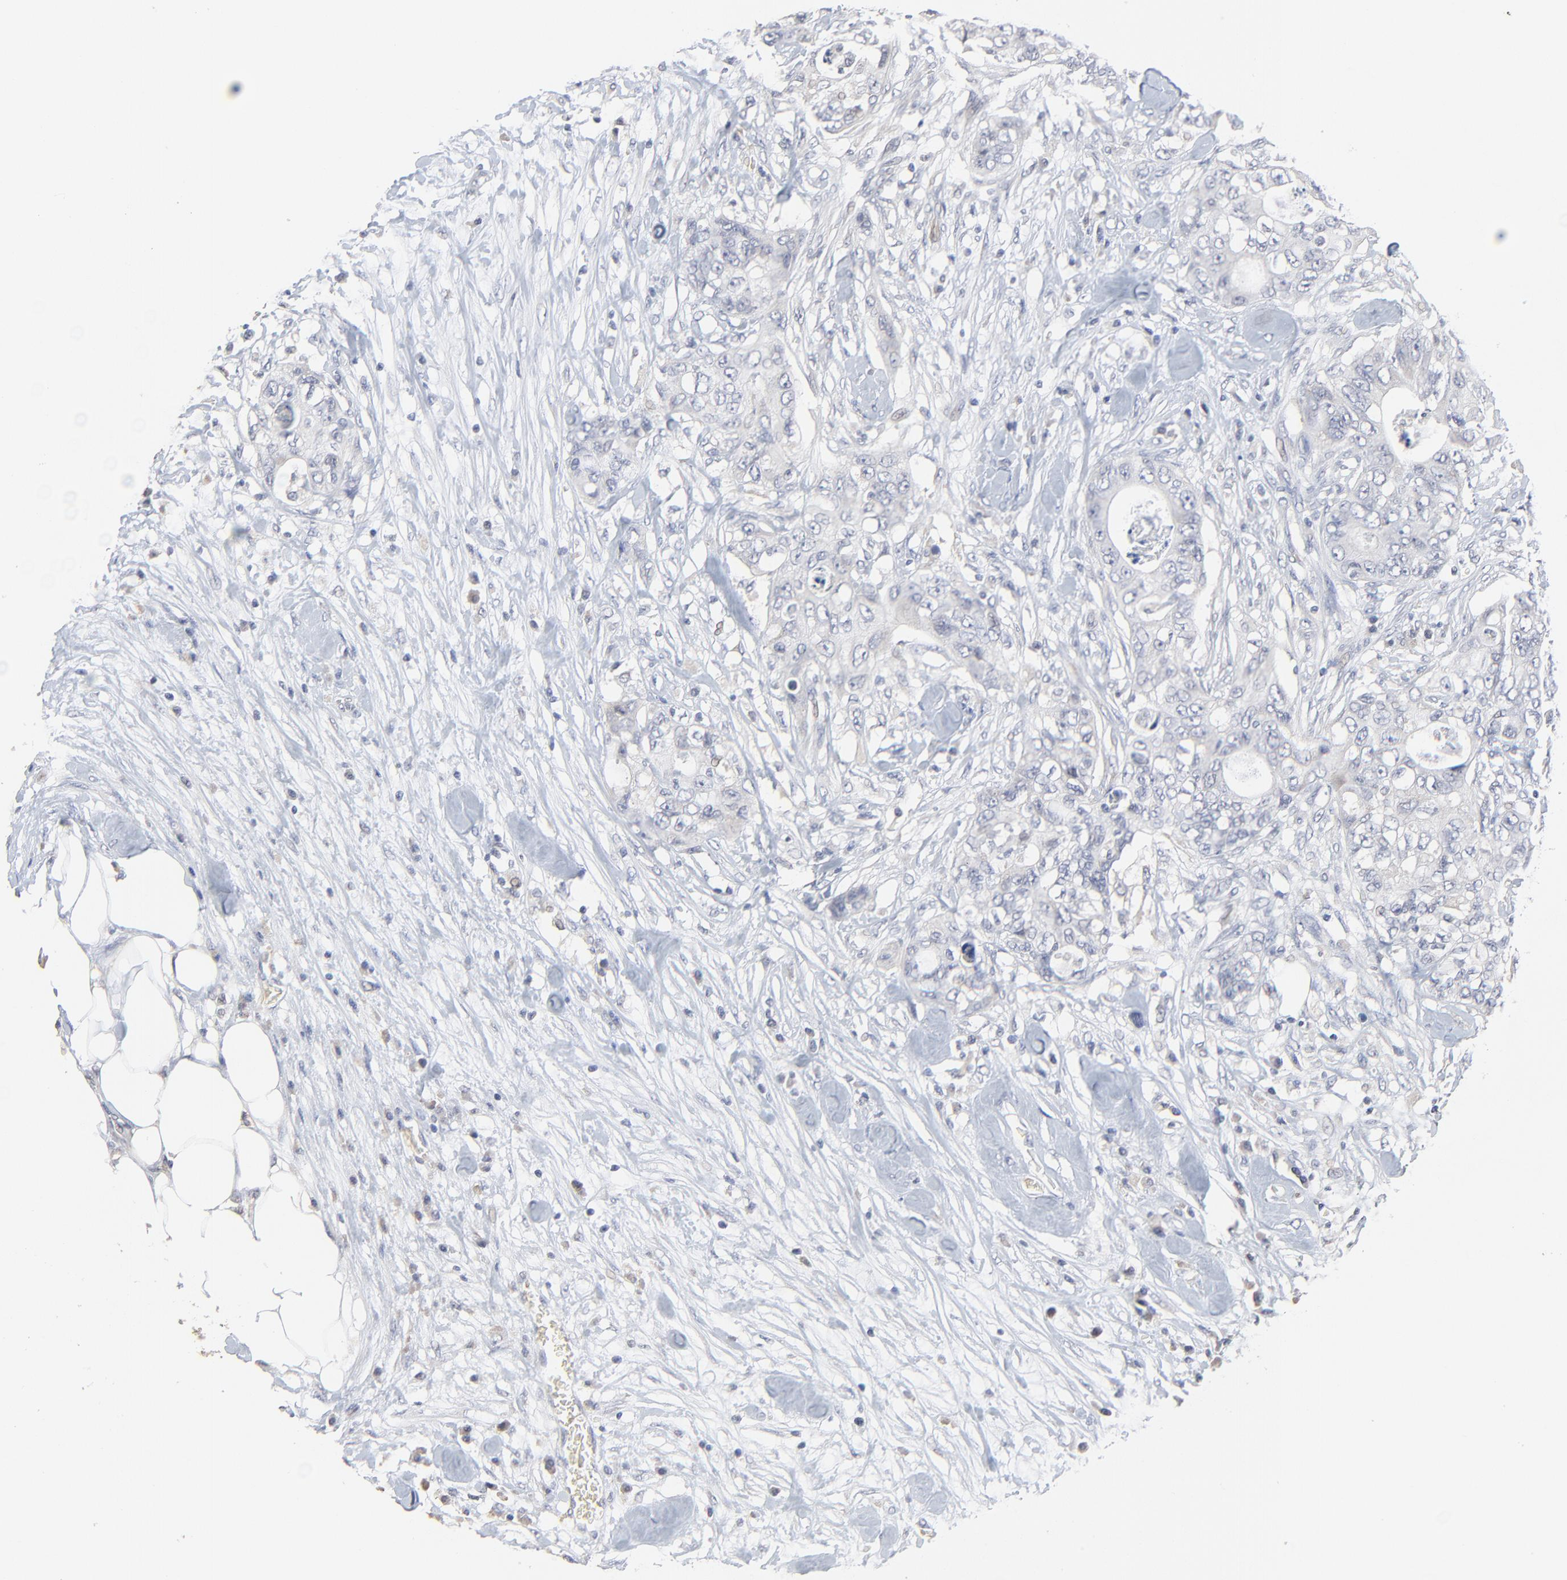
{"staining": {"intensity": "negative", "quantity": "none", "location": "none"}, "tissue": "colorectal cancer", "cell_type": "Tumor cells", "image_type": "cancer", "snomed": [{"axis": "morphology", "description": "Adenocarcinoma, NOS"}, {"axis": "topography", "description": "Rectum"}], "caption": "Human colorectal cancer (adenocarcinoma) stained for a protein using immunohistochemistry exhibits no positivity in tumor cells.", "gene": "FANCB", "patient": {"sex": "female", "age": 57}}